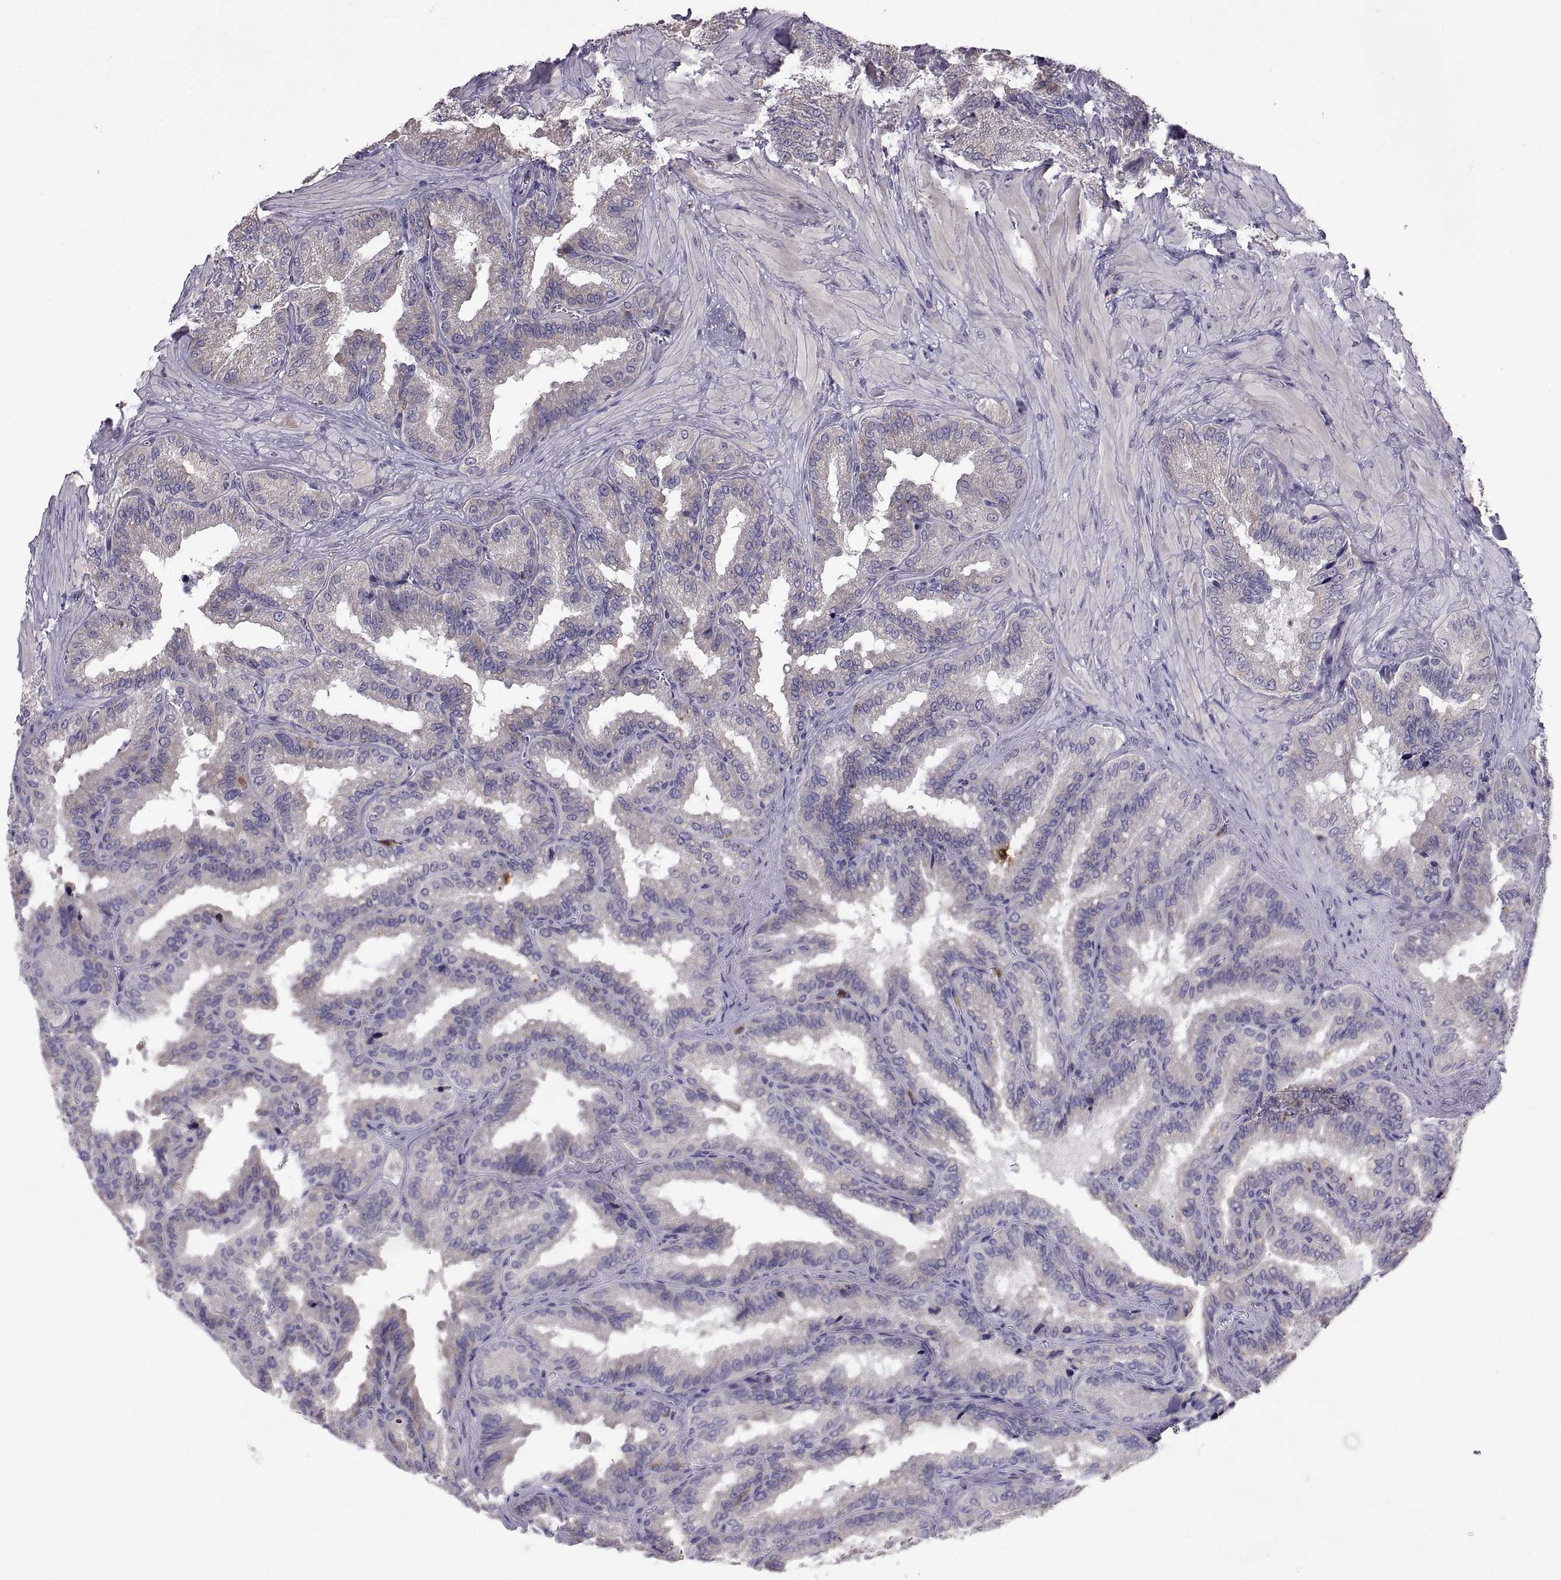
{"staining": {"intensity": "negative", "quantity": "none", "location": "none"}, "tissue": "seminal vesicle", "cell_type": "Glandular cells", "image_type": "normal", "snomed": [{"axis": "morphology", "description": "Normal tissue, NOS"}, {"axis": "topography", "description": "Seminal veicle"}], "caption": "Immunohistochemistry (IHC) histopathology image of benign seminal vesicle: seminal vesicle stained with DAB (3,3'-diaminobenzidine) demonstrates no significant protein expression in glandular cells.", "gene": "DOK3", "patient": {"sex": "male", "age": 37}}